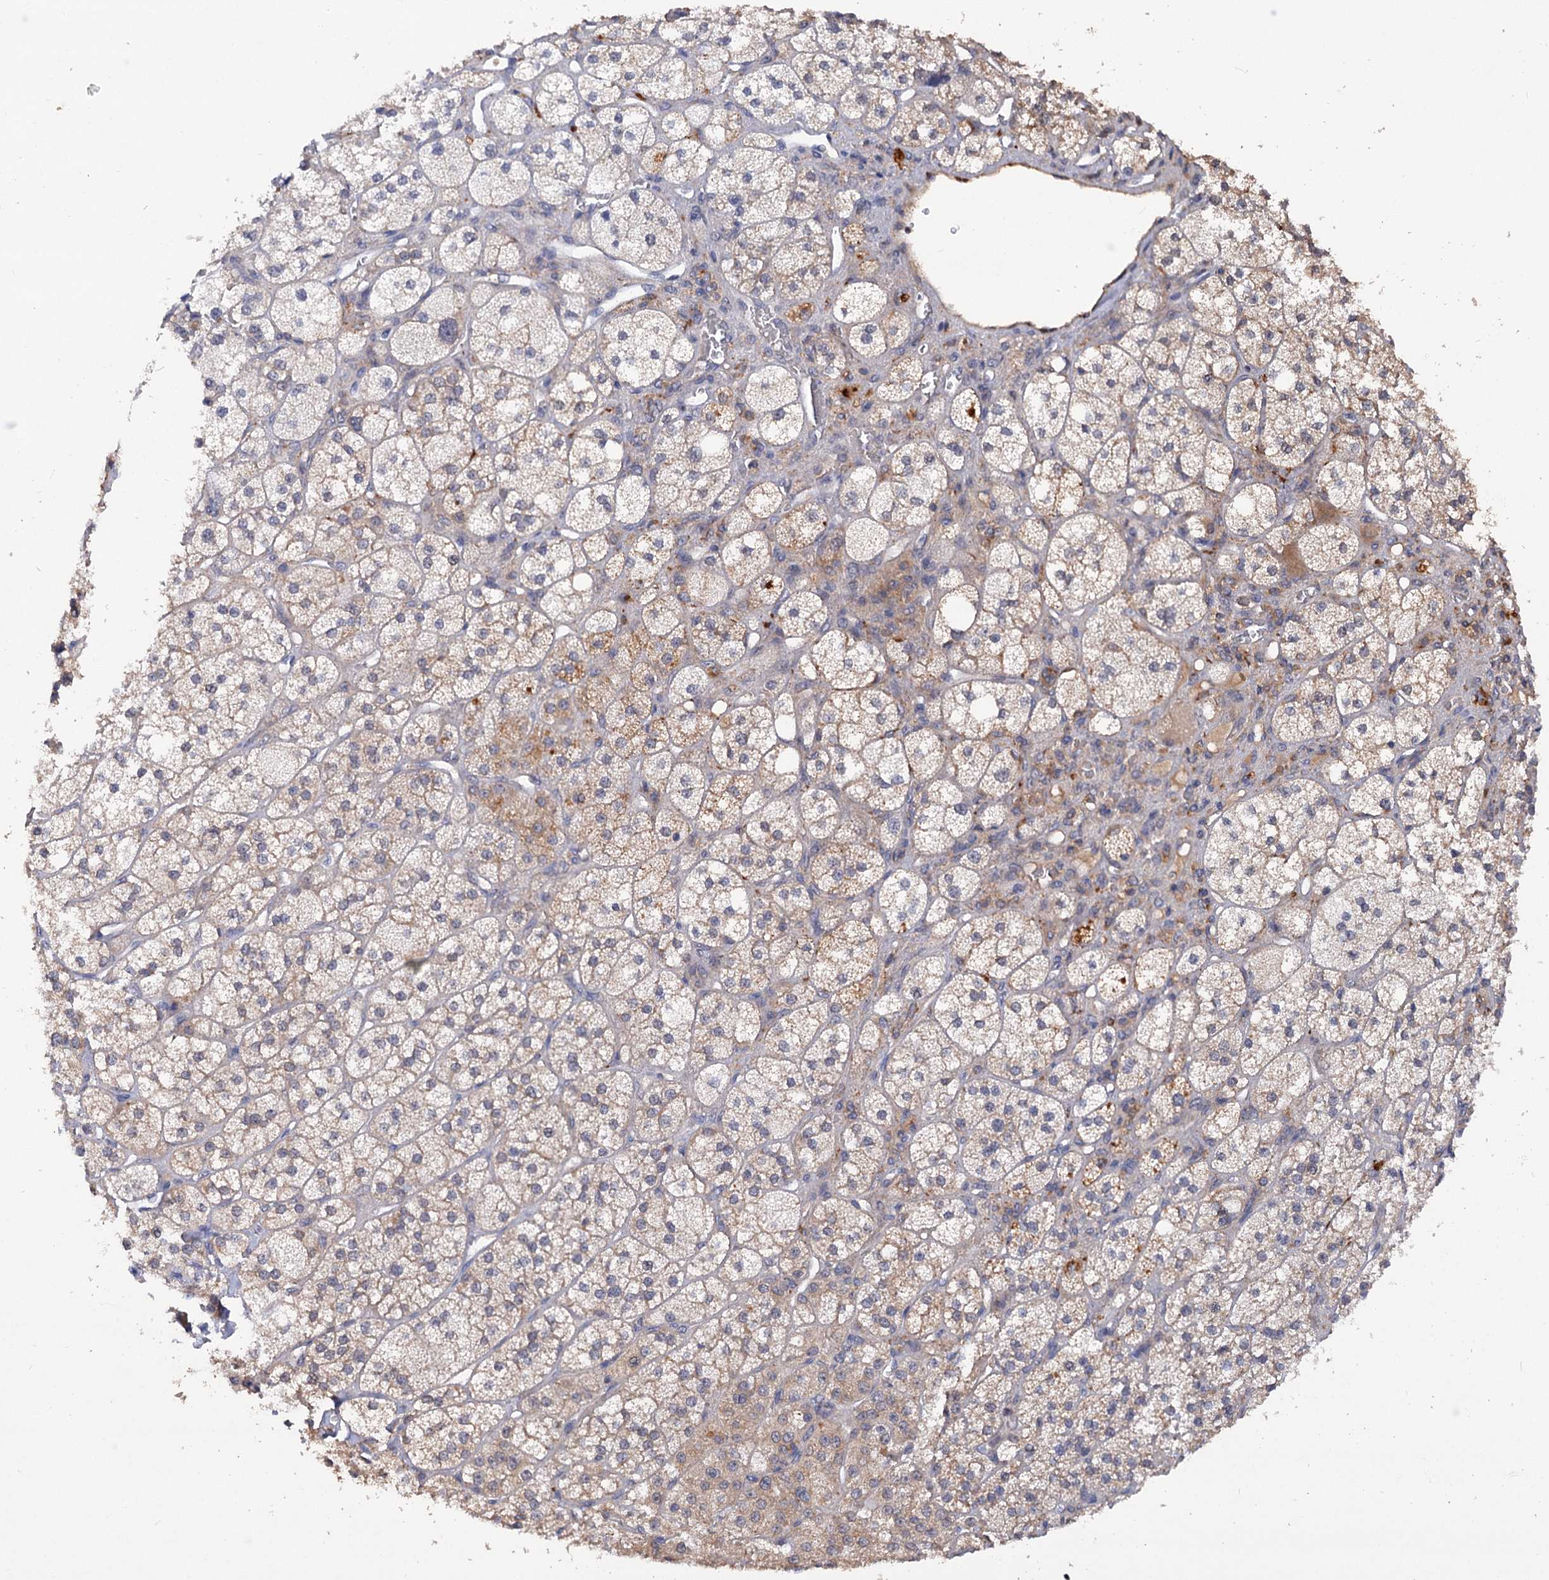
{"staining": {"intensity": "moderate", "quantity": "25%-75%", "location": "cytoplasmic/membranous"}, "tissue": "adrenal gland", "cell_type": "Glandular cells", "image_type": "normal", "snomed": [{"axis": "morphology", "description": "Normal tissue, NOS"}, {"axis": "topography", "description": "Adrenal gland"}], "caption": "The immunohistochemical stain labels moderate cytoplasmic/membranous expression in glandular cells of benign adrenal gland.", "gene": "NUDCD2", "patient": {"sex": "male", "age": 61}}